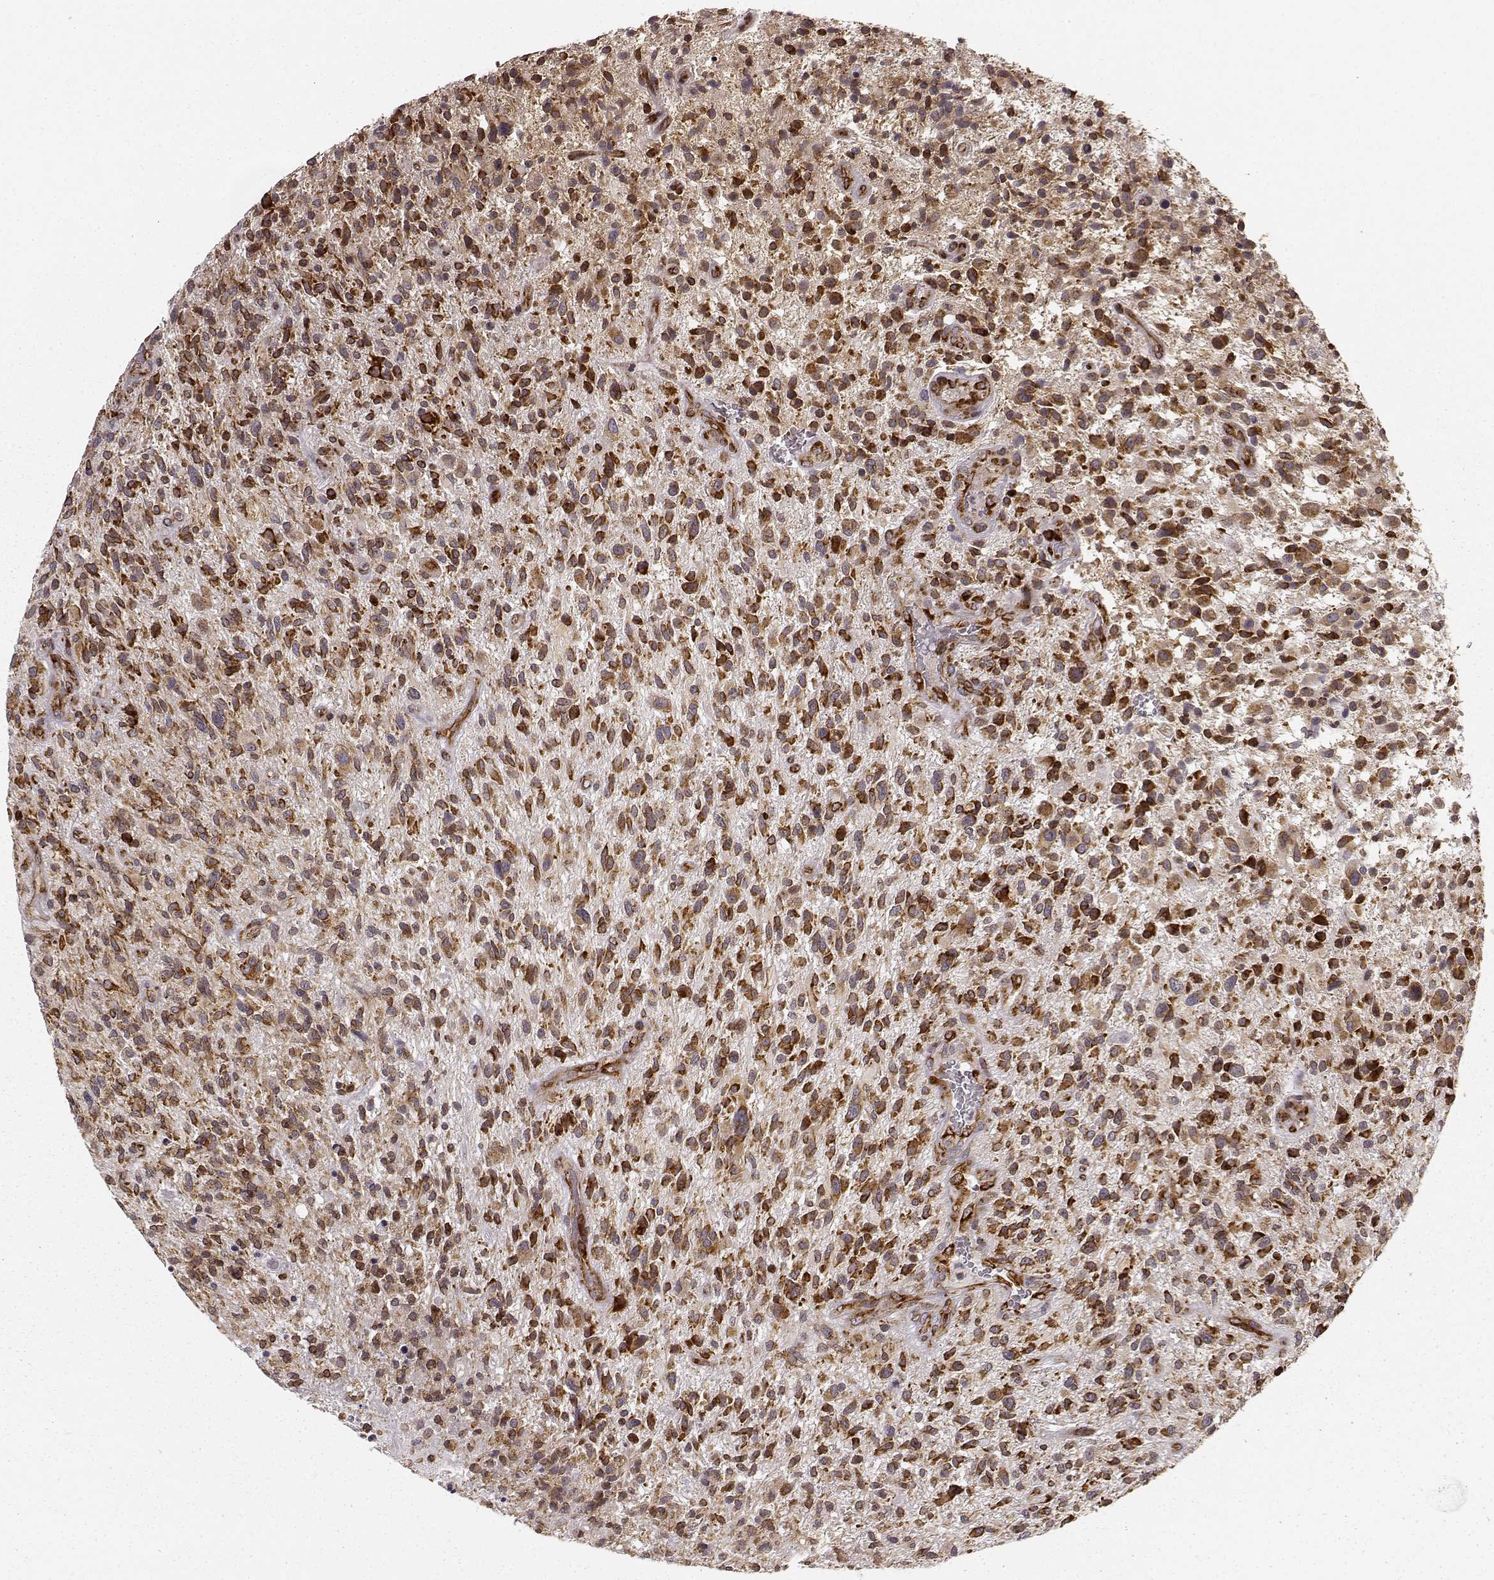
{"staining": {"intensity": "strong", "quantity": ">75%", "location": "cytoplasmic/membranous"}, "tissue": "glioma", "cell_type": "Tumor cells", "image_type": "cancer", "snomed": [{"axis": "morphology", "description": "Glioma, malignant, High grade"}, {"axis": "topography", "description": "Brain"}], "caption": "Protein staining by IHC reveals strong cytoplasmic/membranous staining in approximately >75% of tumor cells in glioma.", "gene": "TMEM14A", "patient": {"sex": "male", "age": 47}}